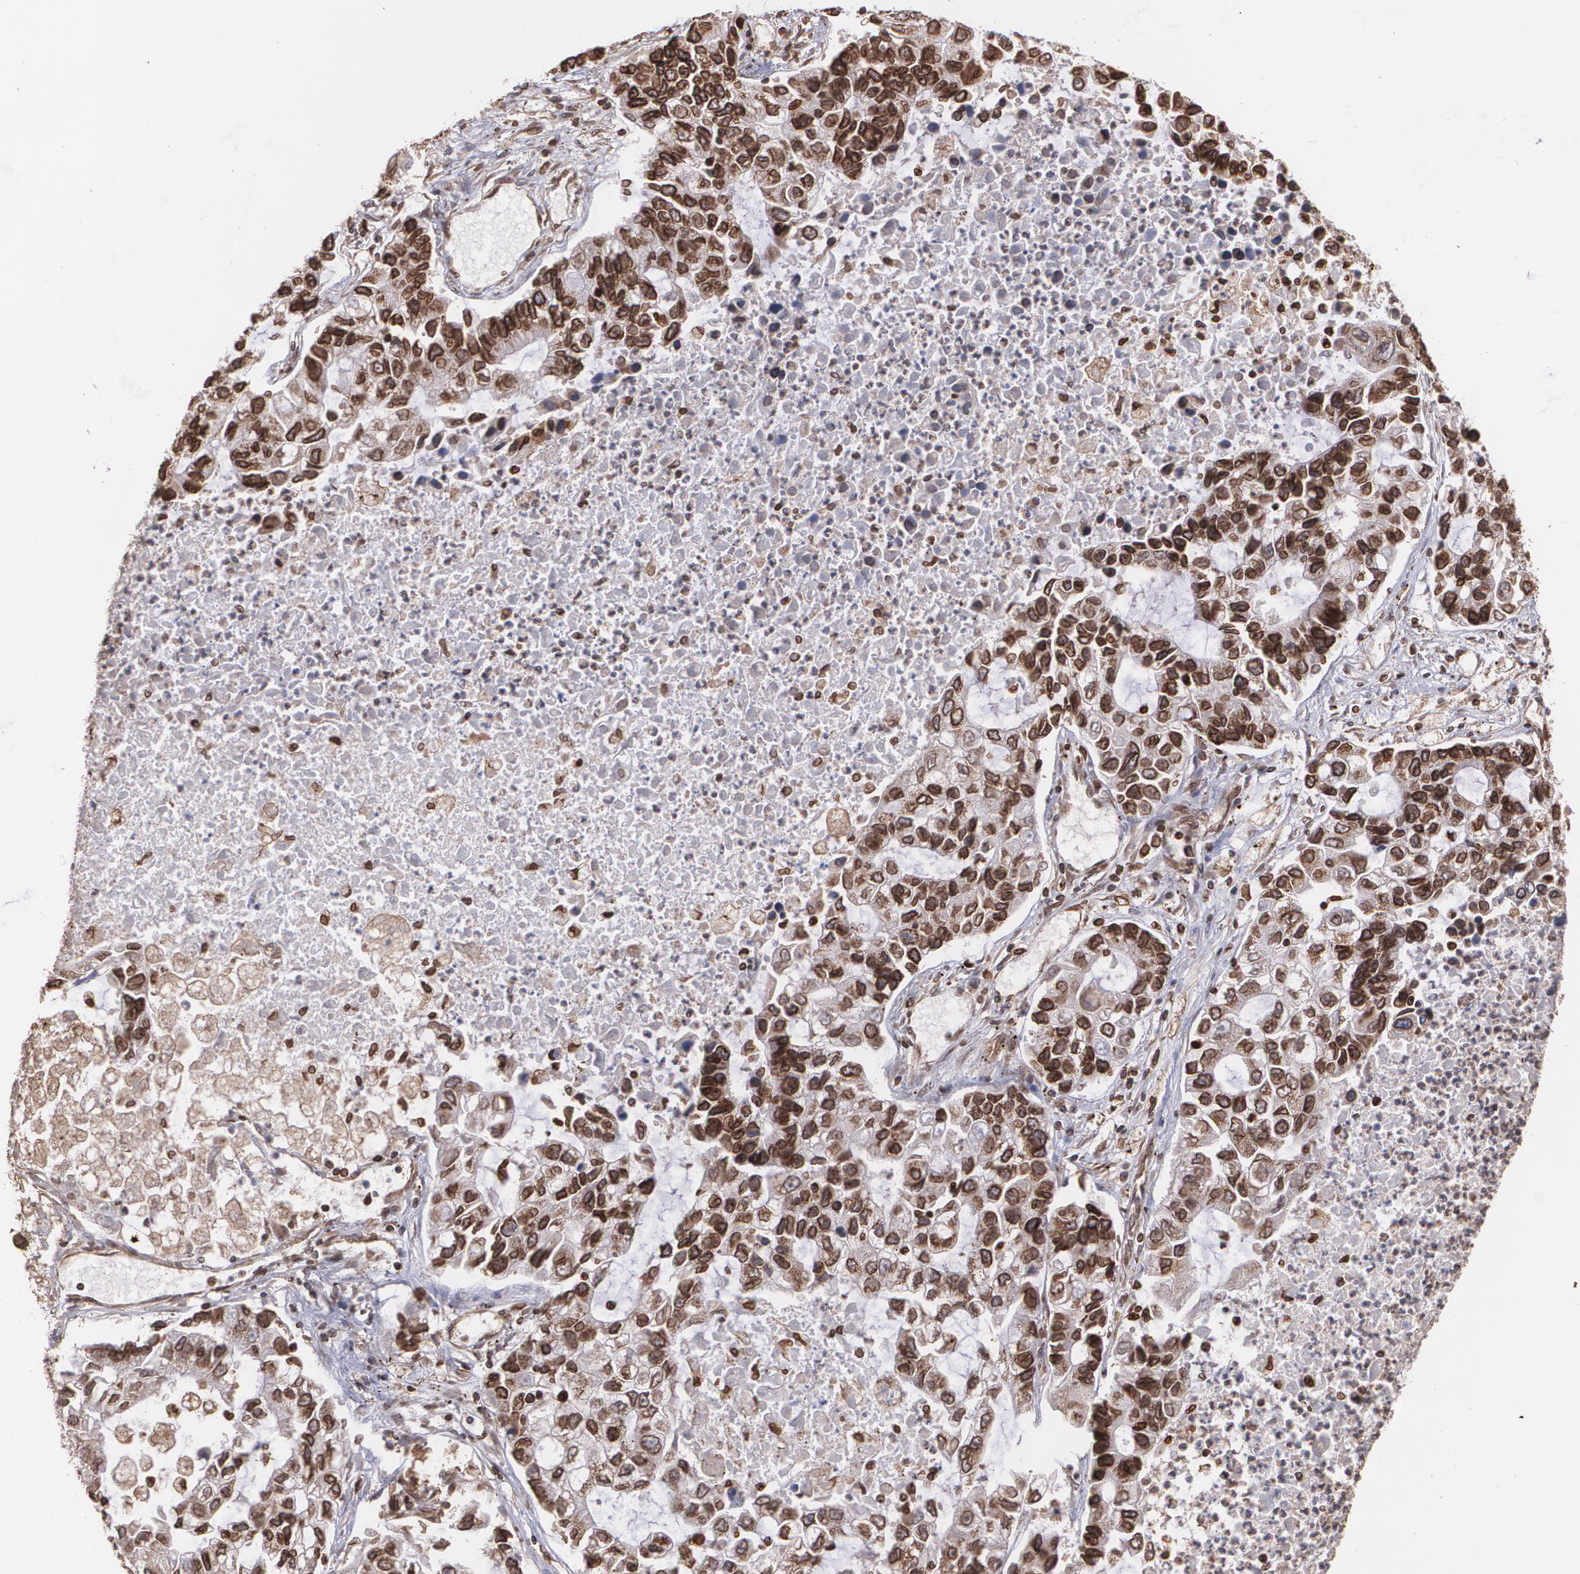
{"staining": {"intensity": "moderate", "quantity": ">75%", "location": "cytoplasmic/membranous"}, "tissue": "lung cancer", "cell_type": "Tumor cells", "image_type": "cancer", "snomed": [{"axis": "morphology", "description": "Adenocarcinoma, NOS"}, {"axis": "topography", "description": "Lung"}], "caption": "Protein expression analysis of adenocarcinoma (lung) reveals moderate cytoplasmic/membranous staining in about >75% of tumor cells.", "gene": "TRIP11", "patient": {"sex": "female", "age": 51}}